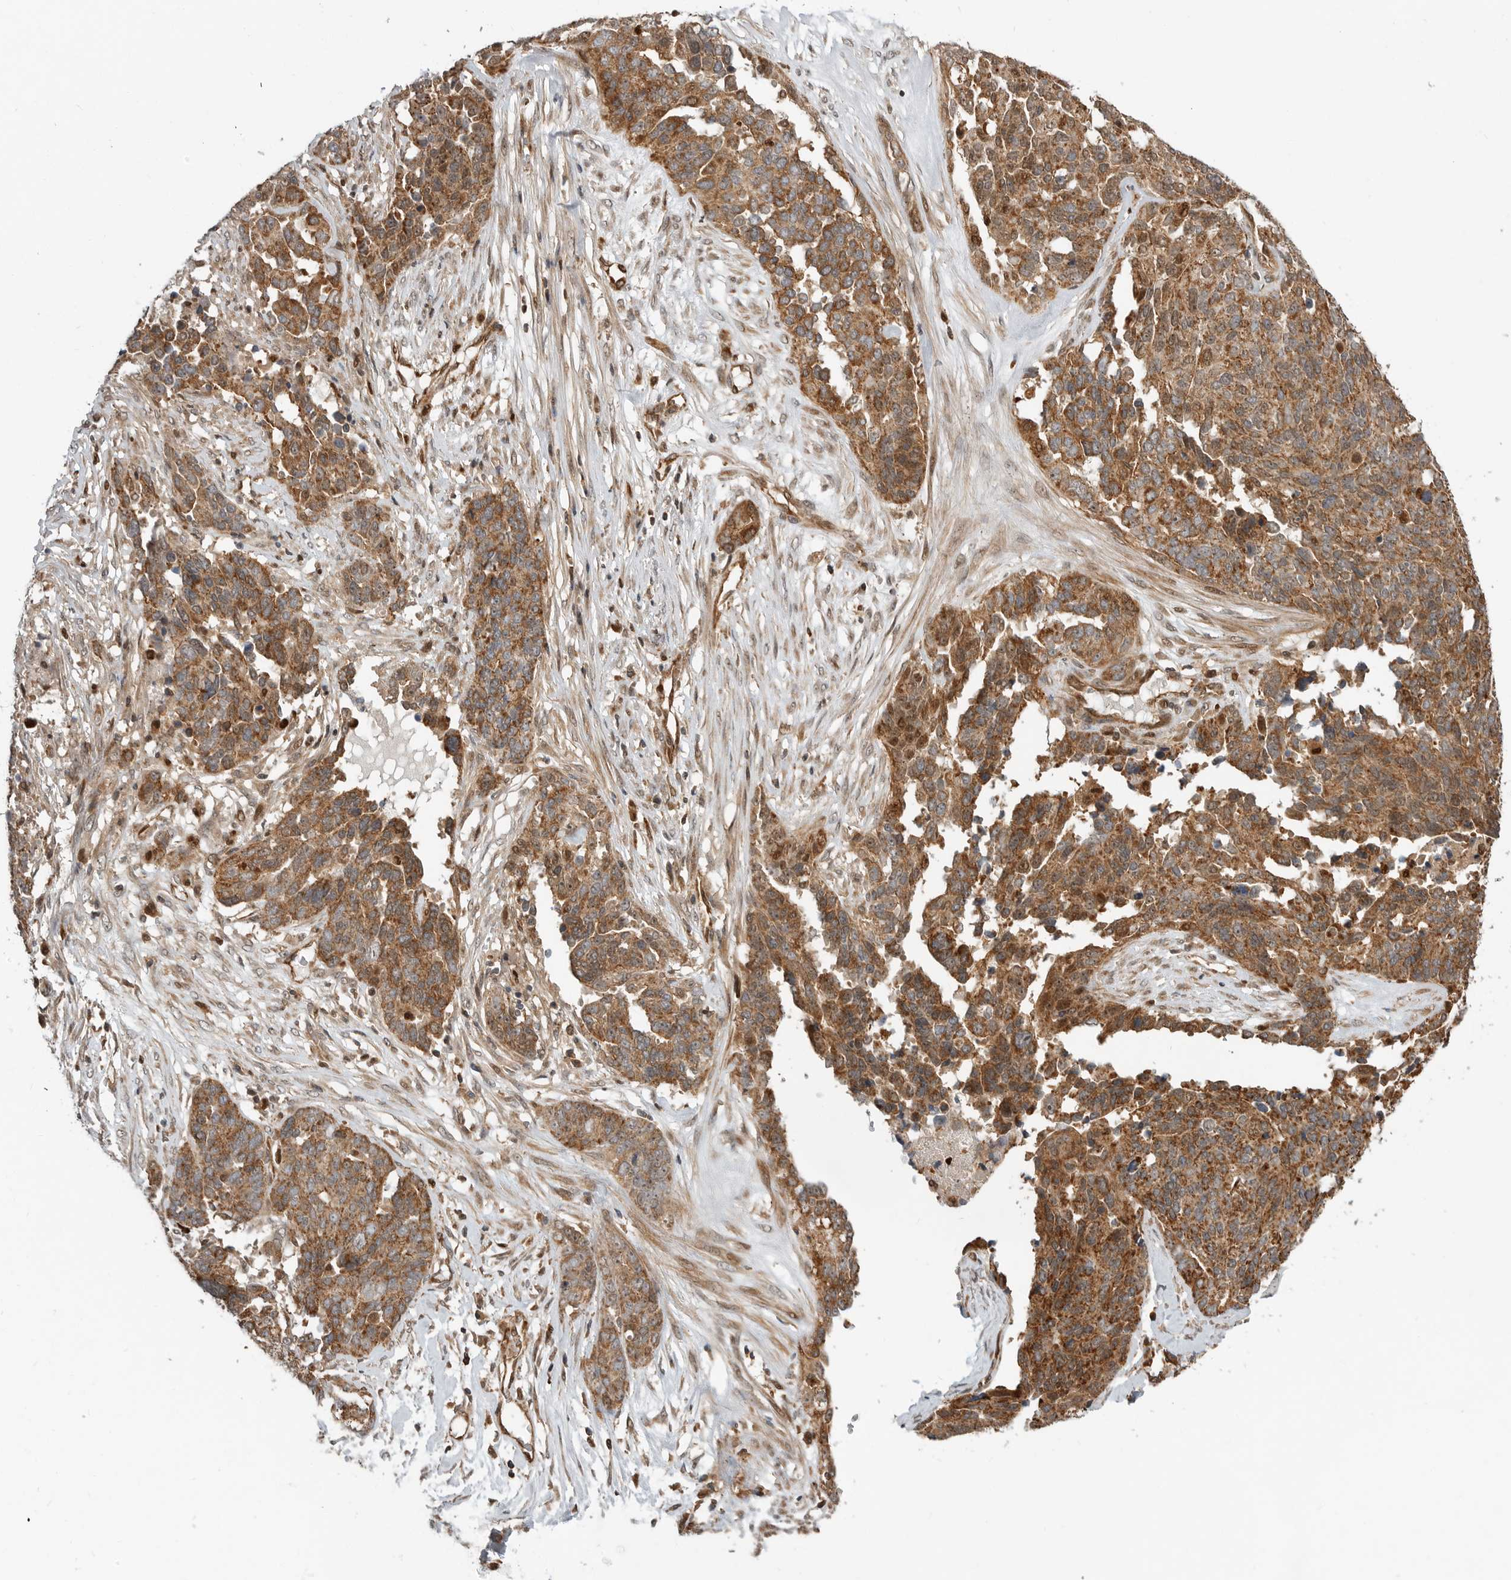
{"staining": {"intensity": "moderate", "quantity": ">75%", "location": "cytoplasmic/membranous"}, "tissue": "ovarian cancer", "cell_type": "Tumor cells", "image_type": "cancer", "snomed": [{"axis": "morphology", "description": "Cystadenocarcinoma, serous, NOS"}, {"axis": "topography", "description": "Ovary"}], "caption": "Brown immunohistochemical staining in ovarian cancer (serous cystadenocarcinoma) exhibits moderate cytoplasmic/membranous positivity in approximately >75% of tumor cells.", "gene": "STRAP", "patient": {"sex": "female", "age": 44}}